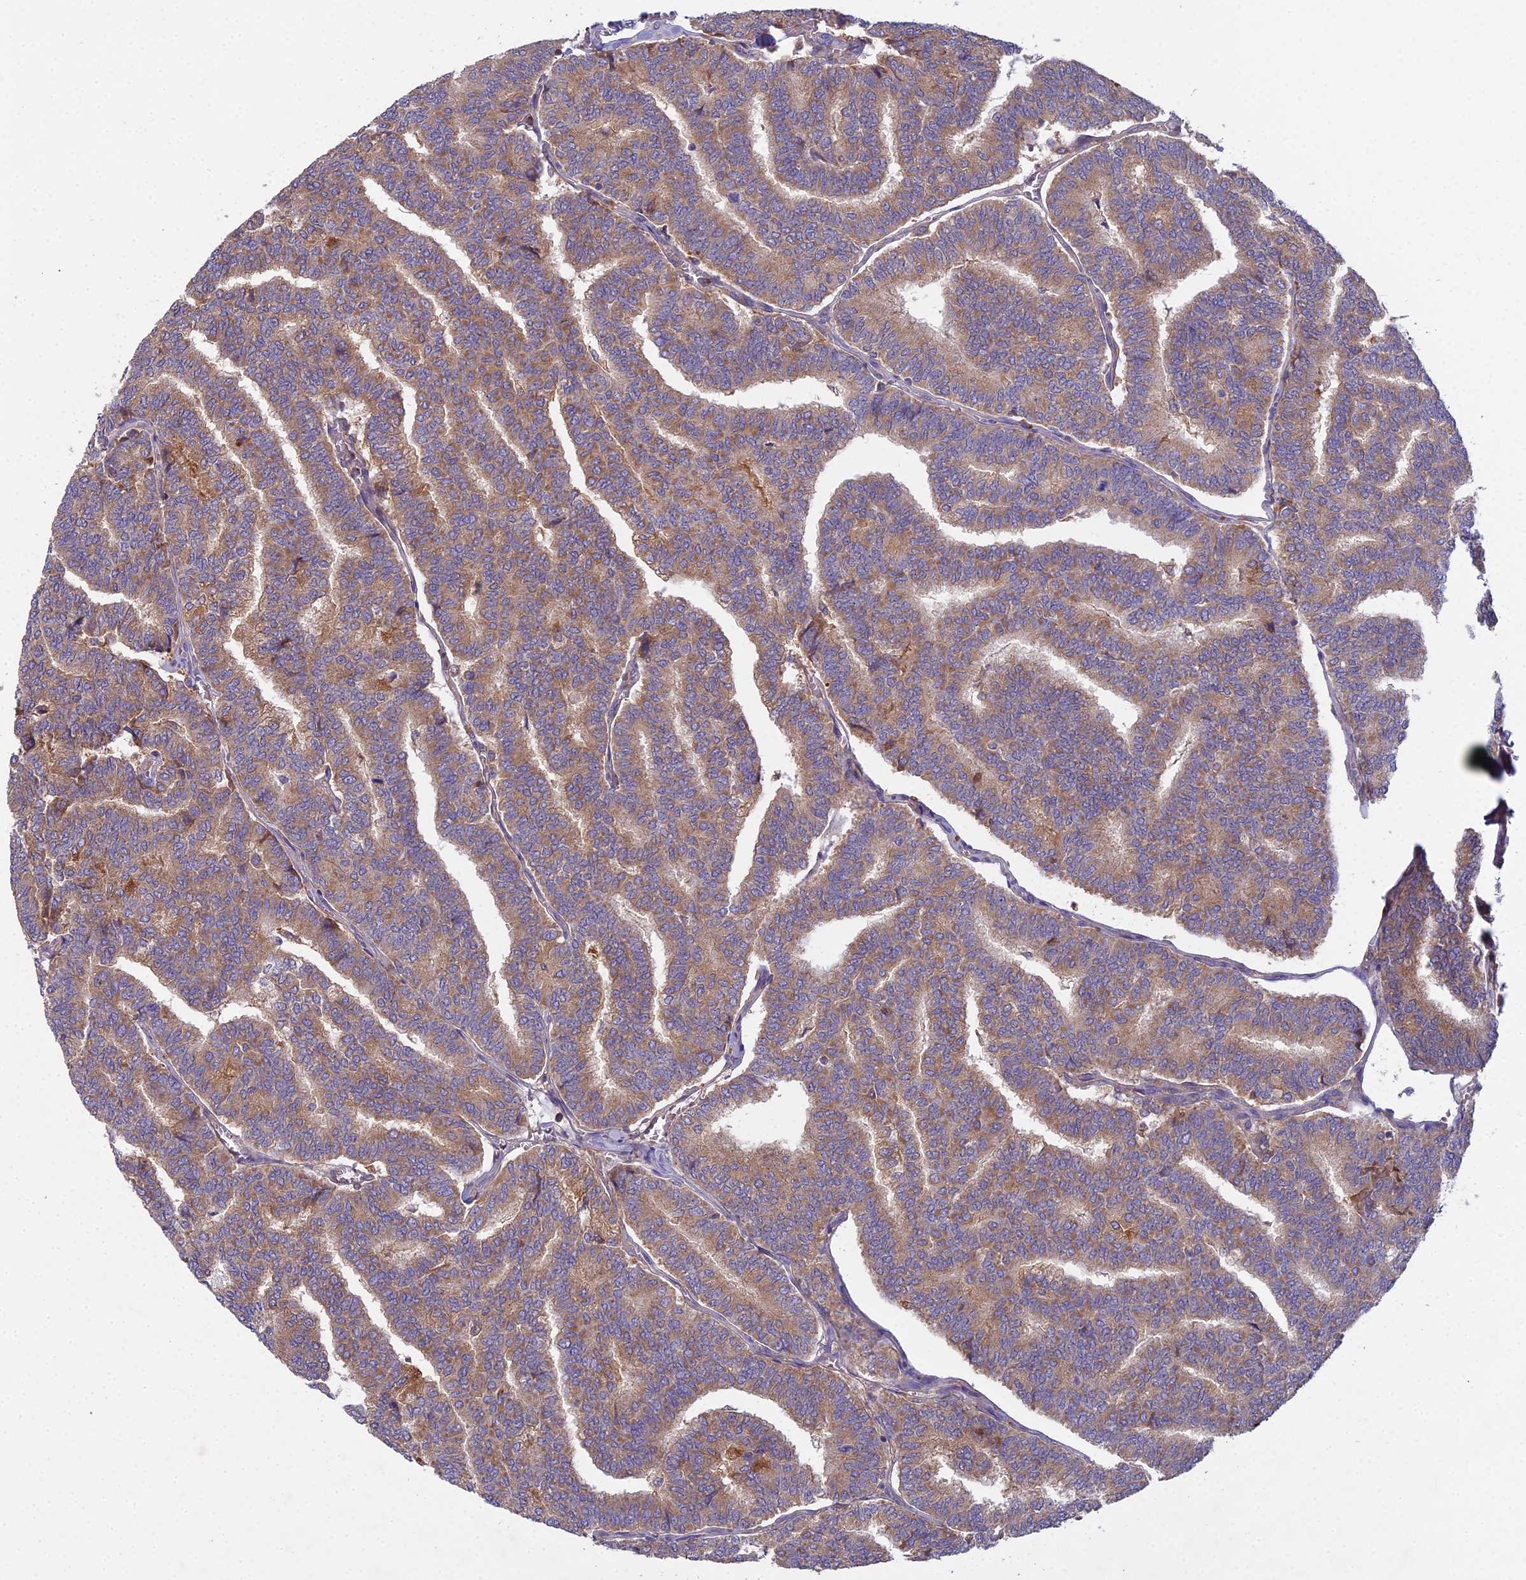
{"staining": {"intensity": "moderate", "quantity": ">75%", "location": "cytoplasmic/membranous"}, "tissue": "thyroid cancer", "cell_type": "Tumor cells", "image_type": "cancer", "snomed": [{"axis": "morphology", "description": "Papillary adenocarcinoma, NOS"}, {"axis": "topography", "description": "Thyroid gland"}], "caption": "The photomicrograph displays immunohistochemical staining of thyroid papillary adenocarcinoma. There is moderate cytoplasmic/membranous expression is seen in approximately >75% of tumor cells.", "gene": "CCDC167", "patient": {"sex": "female", "age": 35}}